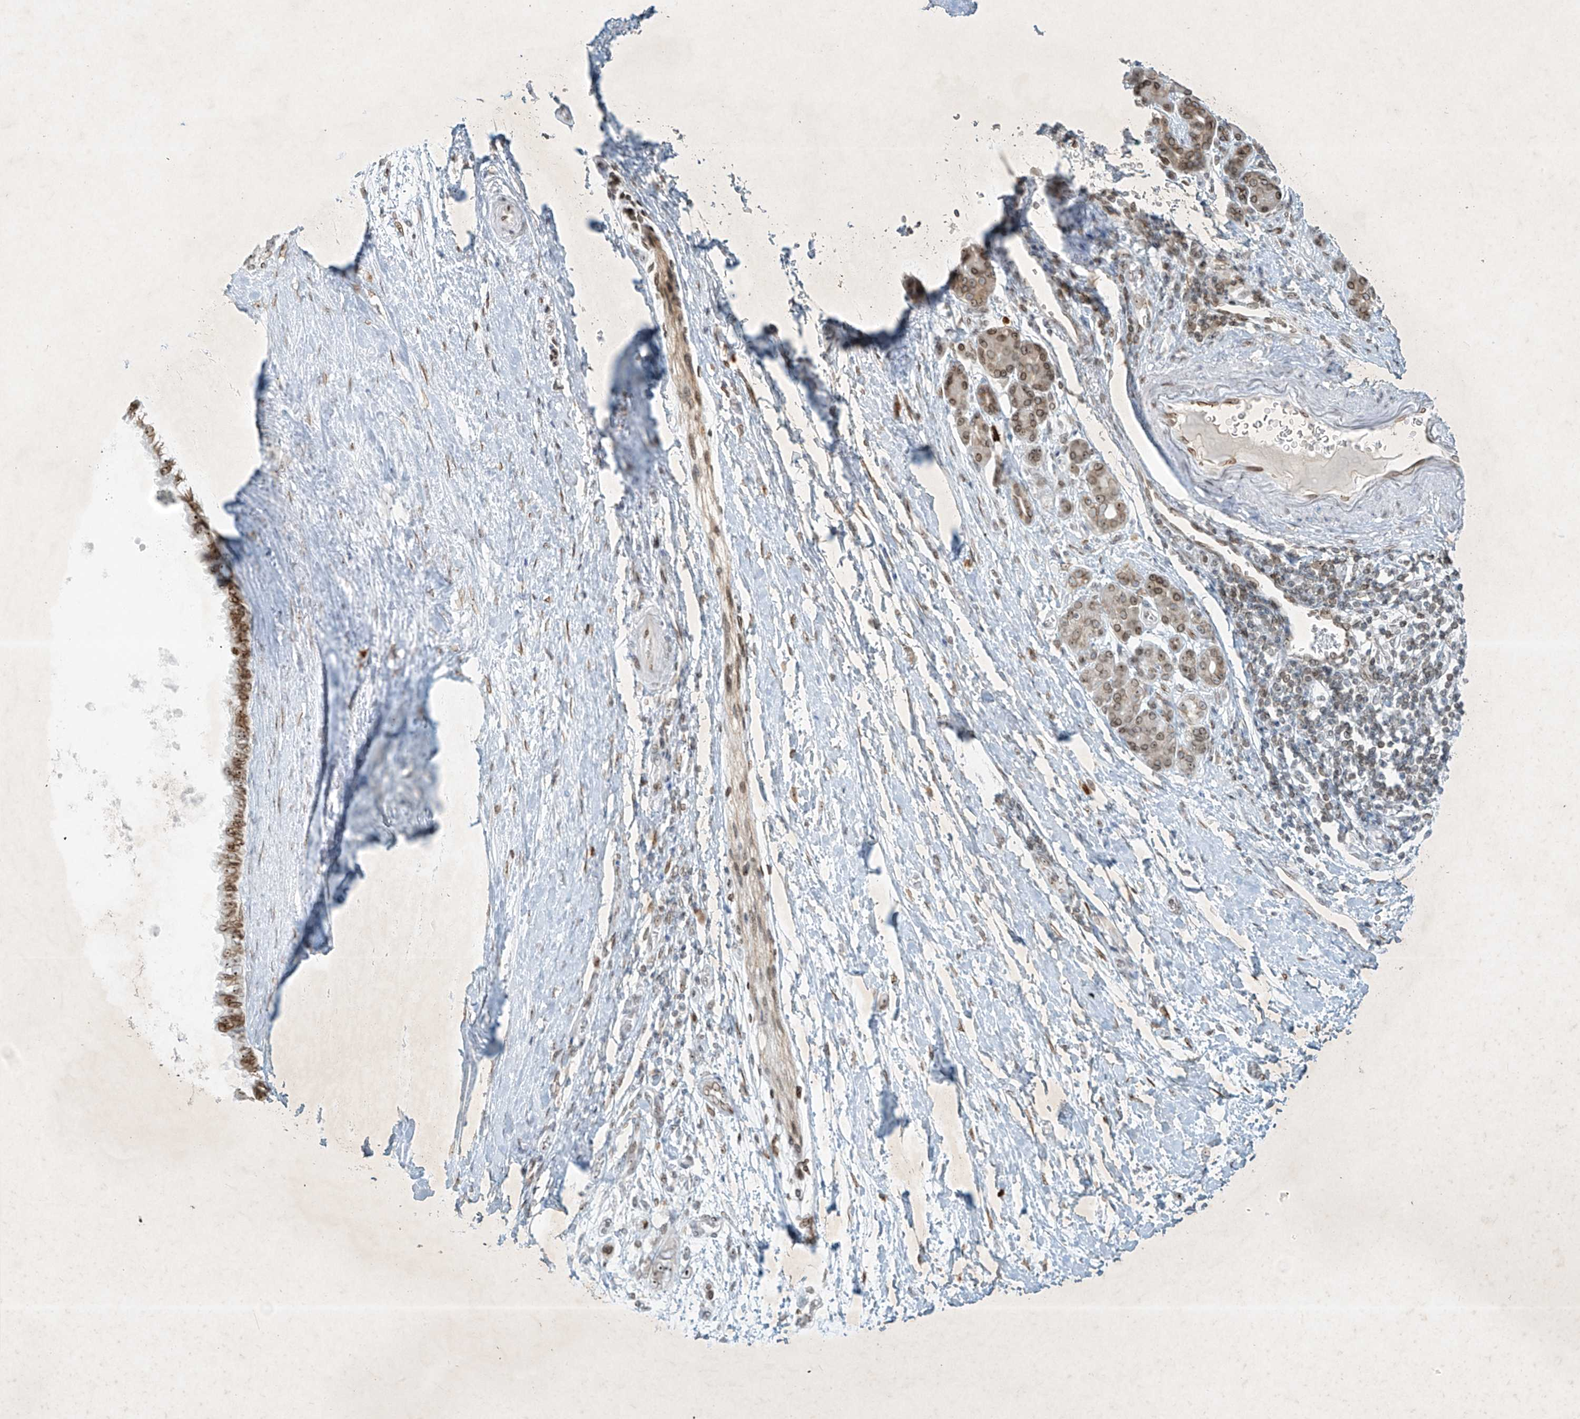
{"staining": {"intensity": "moderate", "quantity": ">75%", "location": "cytoplasmic/membranous,nuclear"}, "tissue": "pancreatic cancer", "cell_type": "Tumor cells", "image_type": "cancer", "snomed": [{"axis": "morphology", "description": "Adenocarcinoma, NOS"}, {"axis": "topography", "description": "Pancreas"}], "caption": "A micrograph showing moderate cytoplasmic/membranous and nuclear positivity in approximately >75% of tumor cells in adenocarcinoma (pancreatic), as visualized by brown immunohistochemical staining.", "gene": "SAMD15", "patient": {"sex": "female", "age": 72}}